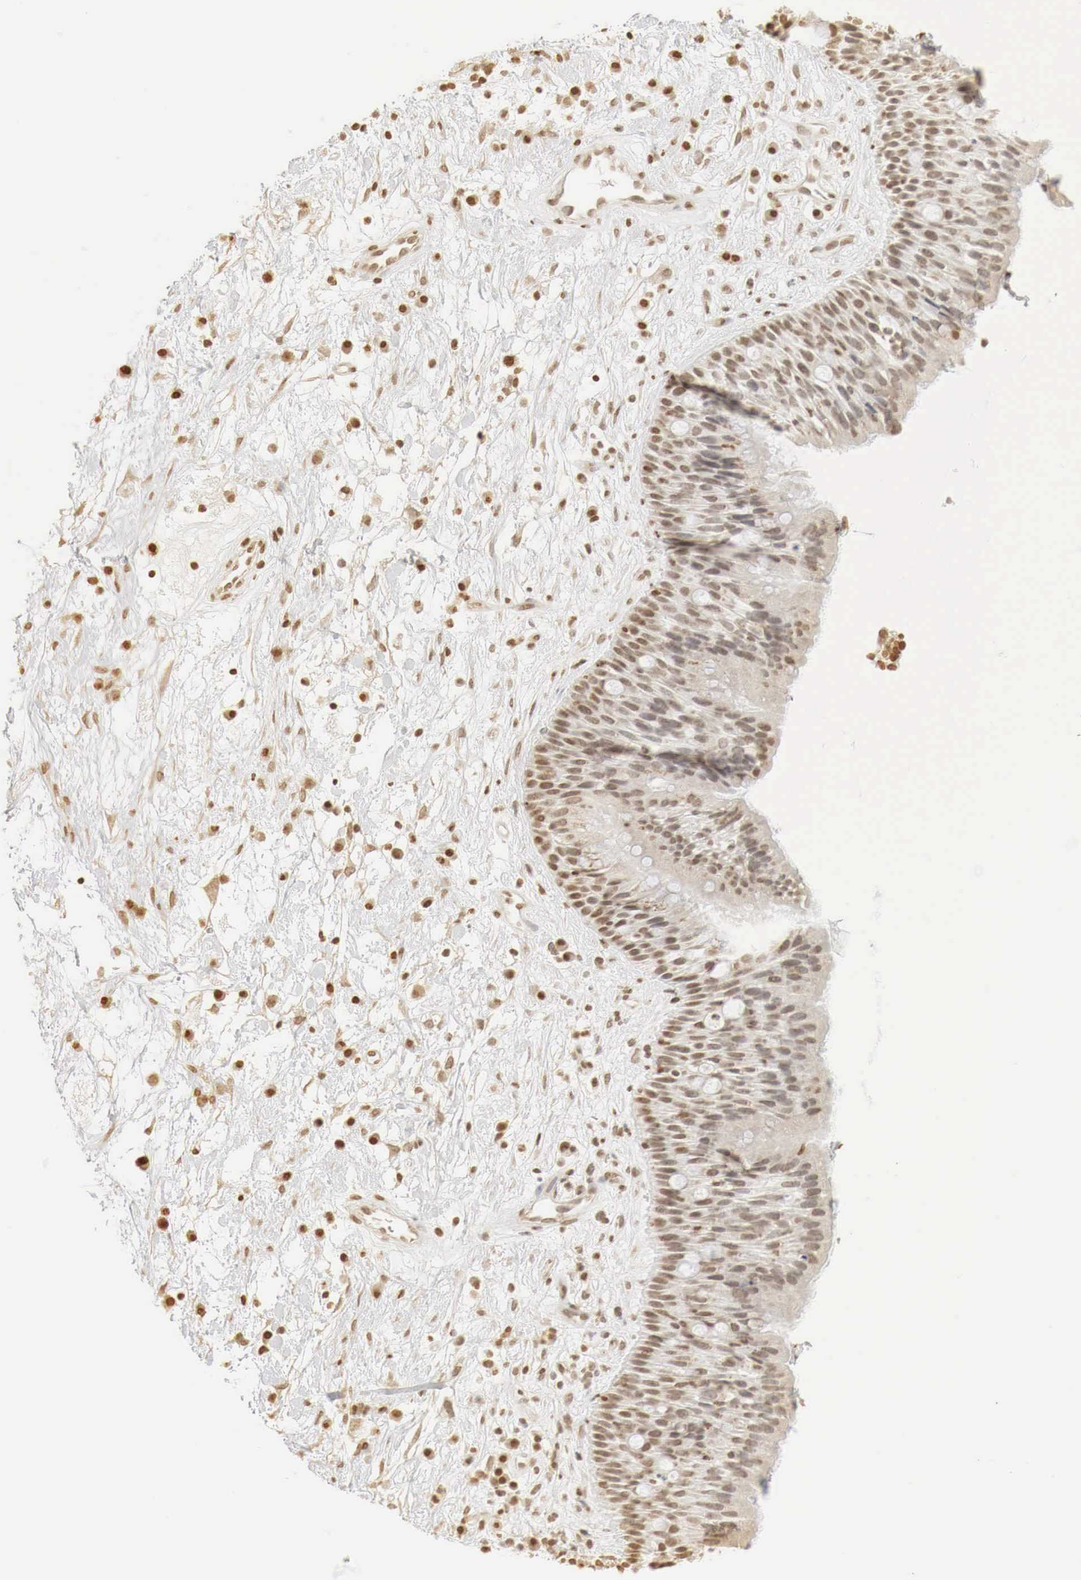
{"staining": {"intensity": "moderate", "quantity": ">75%", "location": "nuclear"}, "tissue": "nasopharynx", "cell_type": "Respiratory epithelial cells", "image_type": "normal", "snomed": [{"axis": "morphology", "description": "Normal tissue, NOS"}, {"axis": "topography", "description": "Nasopharynx"}], "caption": "Respiratory epithelial cells demonstrate medium levels of moderate nuclear expression in approximately >75% of cells in unremarkable human nasopharynx.", "gene": "ERBB4", "patient": {"sex": "male", "age": 13}}